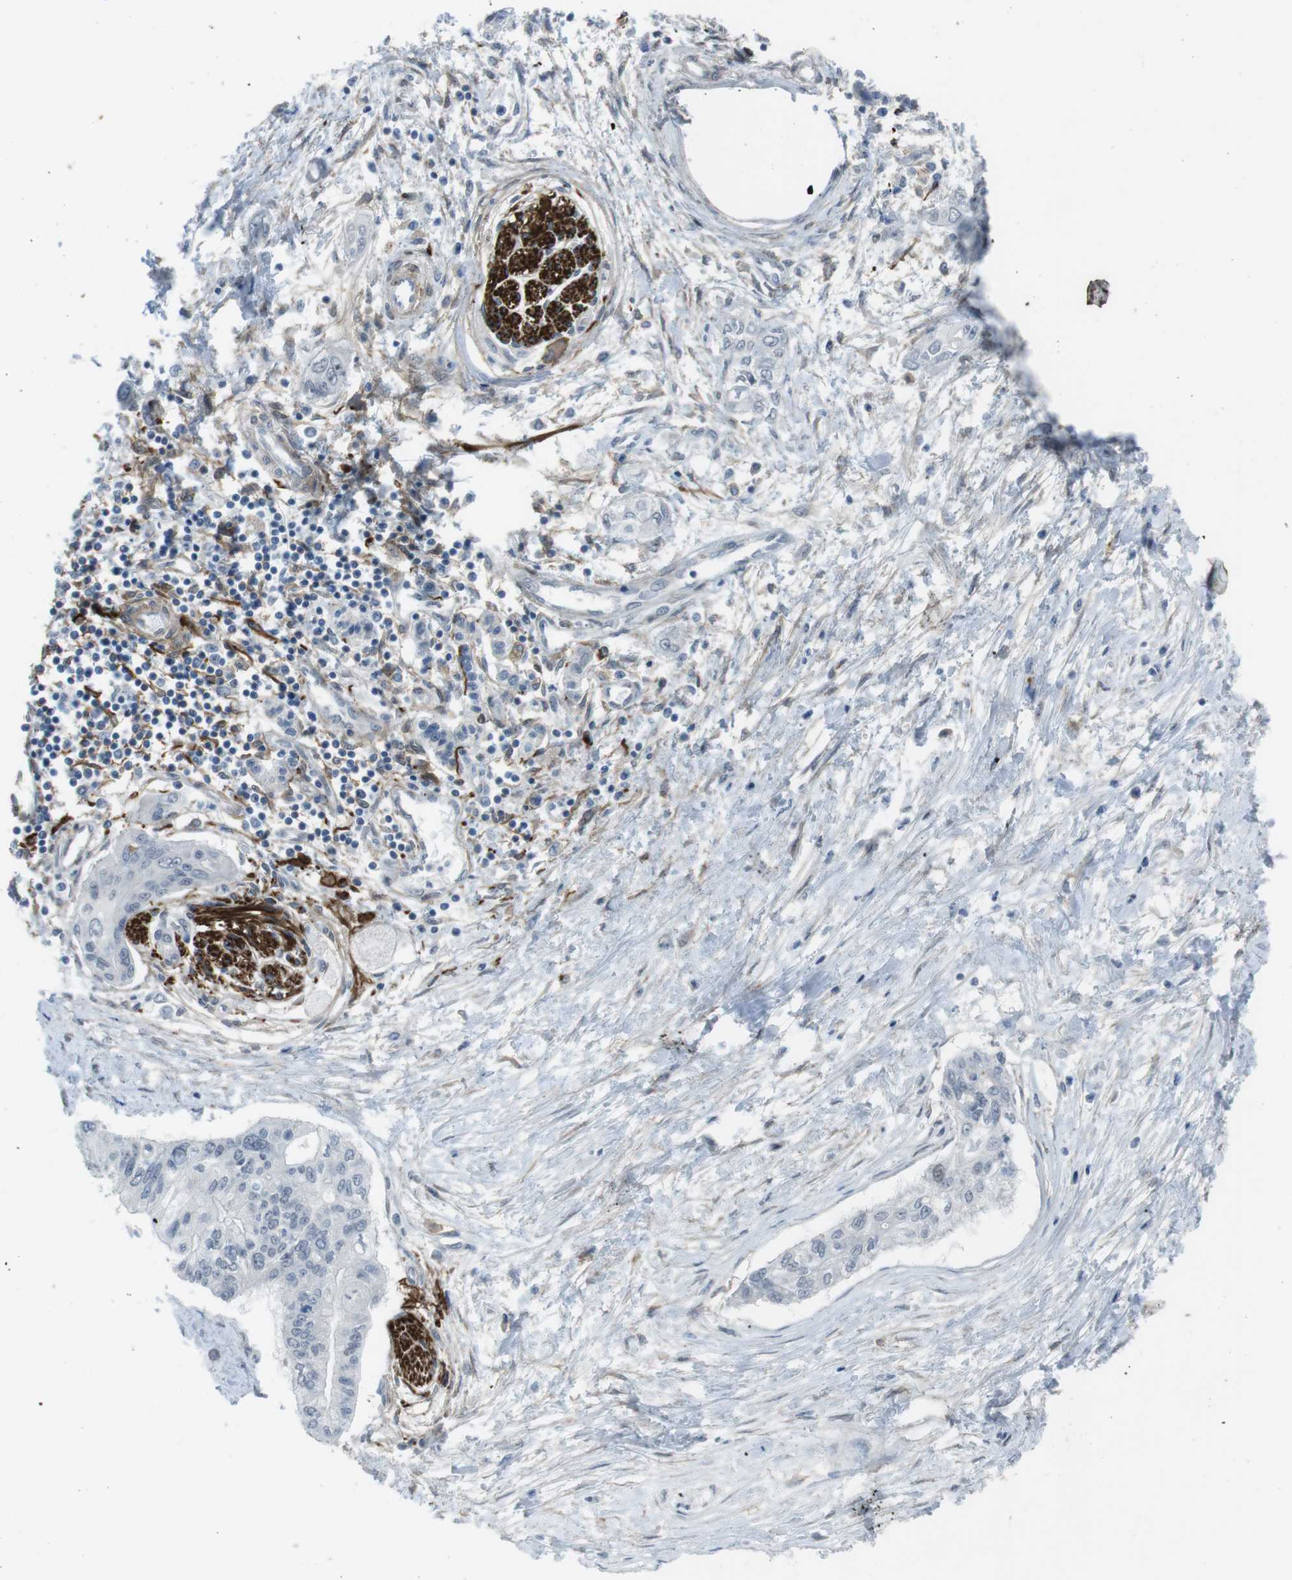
{"staining": {"intensity": "negative", "quantity": "none", "location": "none"}, "tissue": "pancreatic cancer", "cell_type": "Tumor cells", "image_type": "cancer", "snomed": [{"axis": "morphology", "description": "Adenocarcinoma, NOS"}, {"axis": "topography", "description": "Pancreas"}], "caption": "Immunohistochemical staining of human pancreatic cancer (adenocarcinoma) shows no significant expression in tumor cells. (DAB (3,3'-diaminobenzidine) immunohistochemistry (IHC) visualized using brightfield microscopy, high magnification).", "gene": "ANK2", "patient": {"sex": "female", "age": 77}}